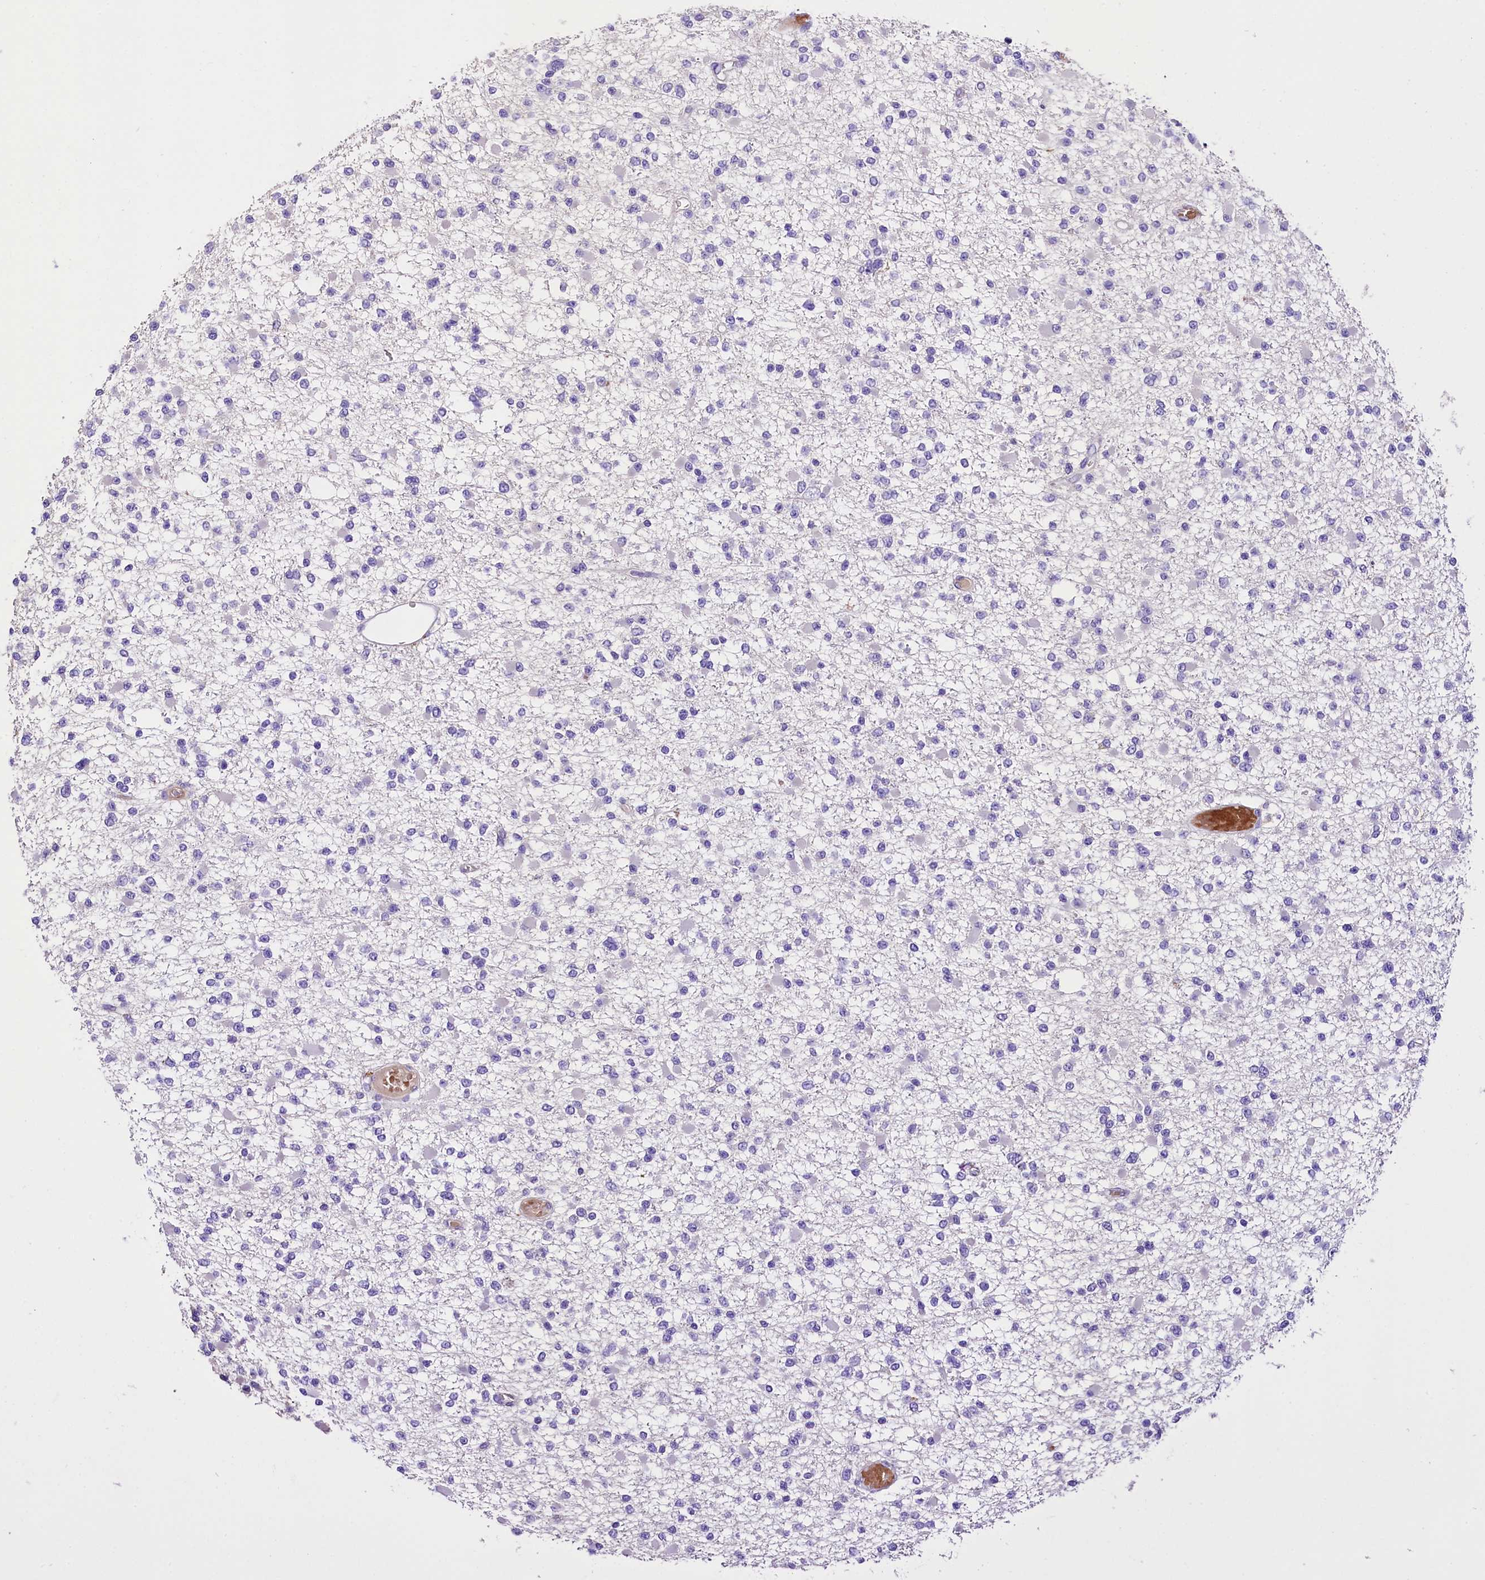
{"staining": {"intensity": "negative", "quantity": "none", "location": "none"}, "tissue": "glioma", "cell_type": "Tumor cells", "image_type": "cancer", "snomed": [{"axis": "morphology", "description": "Glioma, malignant, Low grade"}, {"axis": "topography", "description": "Brain"}], "caption": "High magnification brightfield microscopy of glioma stained with DAB (brown) and counterstained with hematoxylin (blue): tumor cells show no significant positivity.", "gene": "MEX3B", "patient": {"sex": "female", "age": 22}}